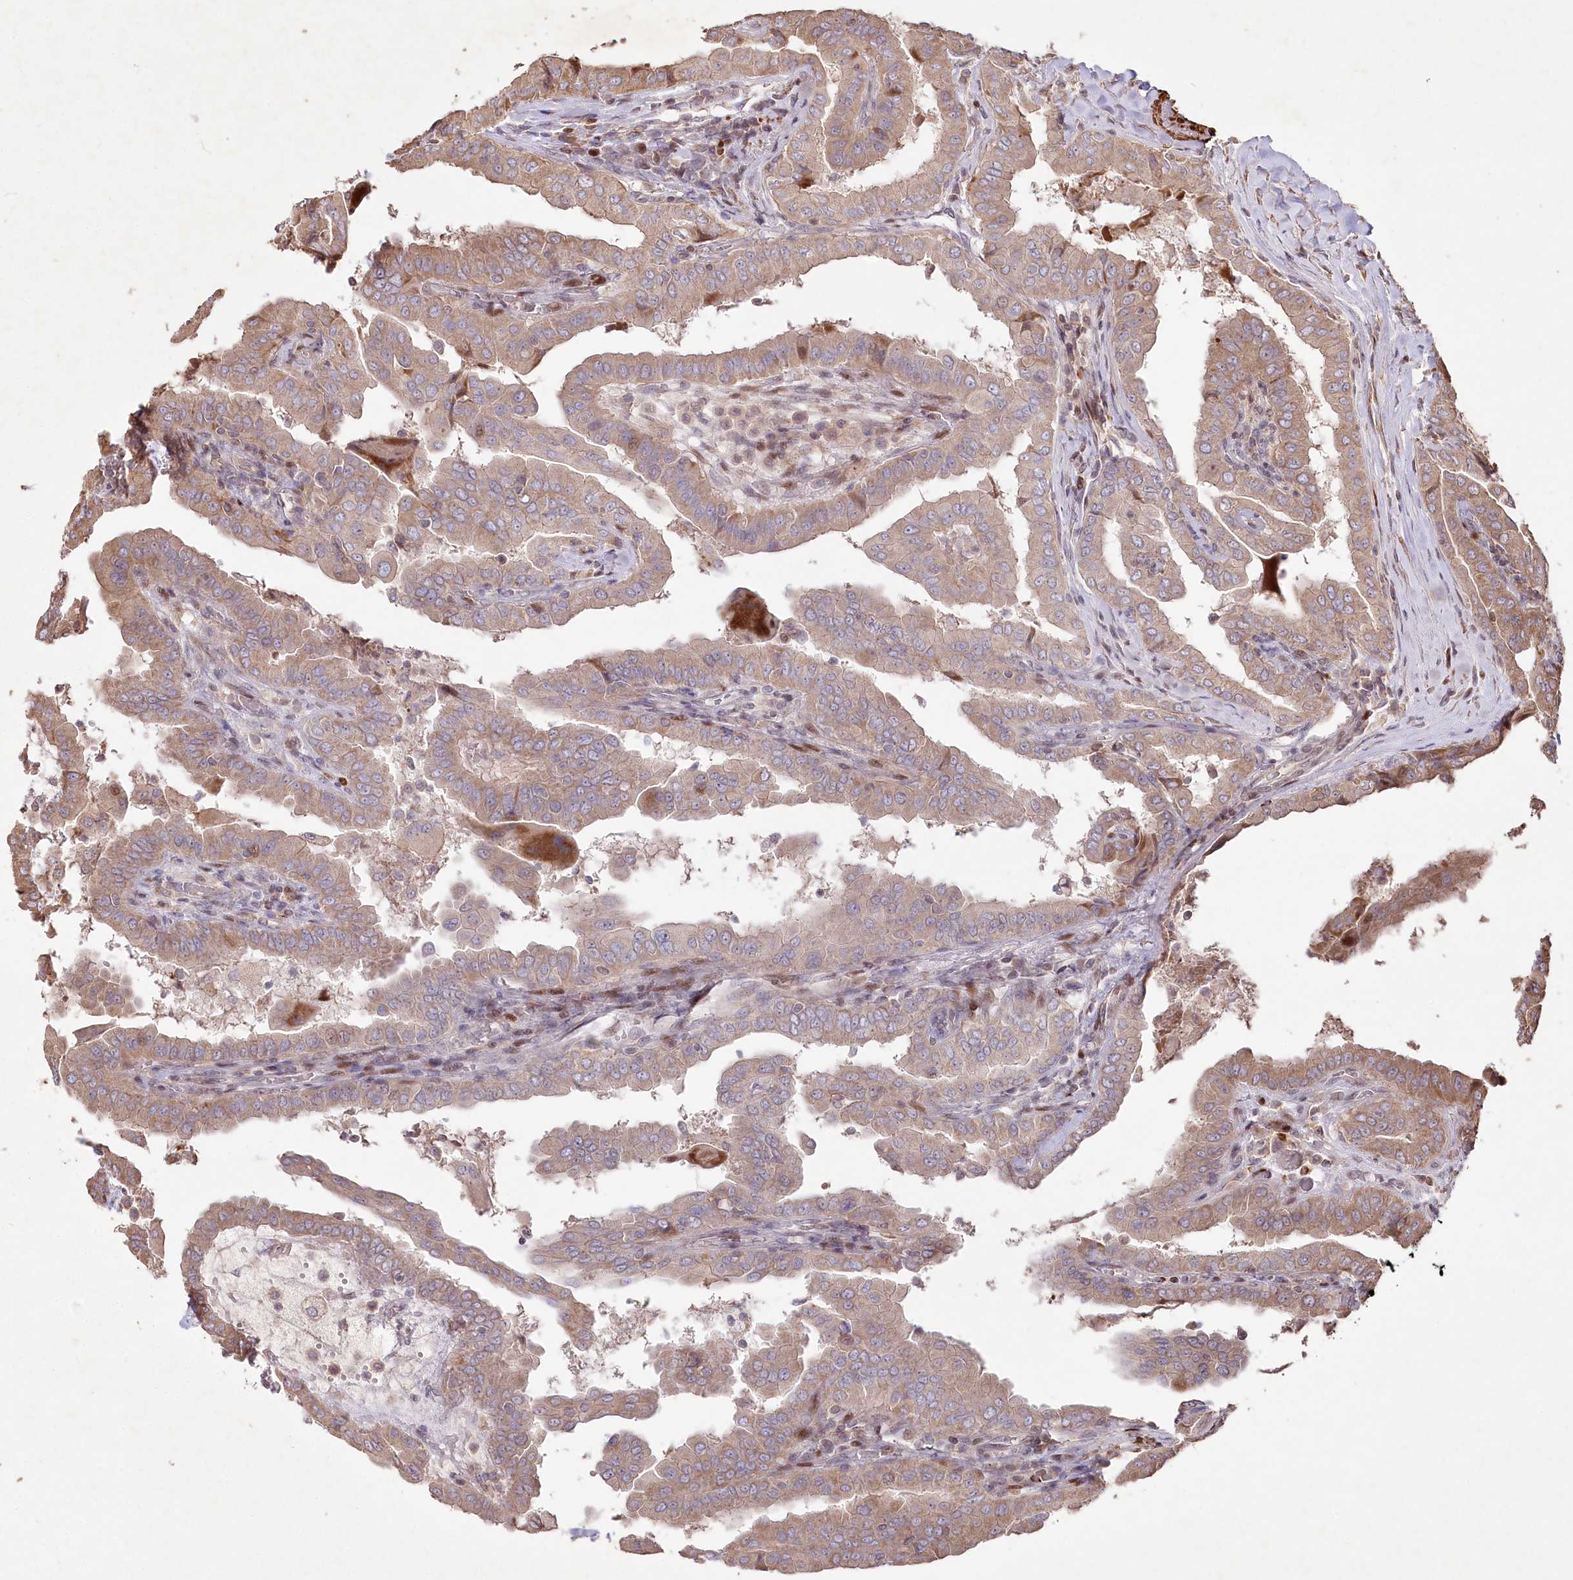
{"staining": {"intensity": "moderate", "quantity": ">75%", "location": "cytoplasmic/membranous"}, "tissue": "thyroid cancer", "cell_type": "Tumor cells", "image_type": "cancer", "snomed": [{"axis": "morphology", "description": "Papillary adenocarcinoma, NOS"}, {"axis": "topography", "description": "Thyroid gland"}], "caption": "High-magnification brightfield microscopy of thyroid cancer (papillary adenocarcinoma) stained with DAB (brown) and counterstained with hematoxylin (blue). tumor cells exhibit moderate cytoplasmic/membranous expression is seen in about>75% of cells. (IHC, brightfield microscopy, high magnification).", "gene": "PSTK", "patient": {"sex": "male", "age": 33}}